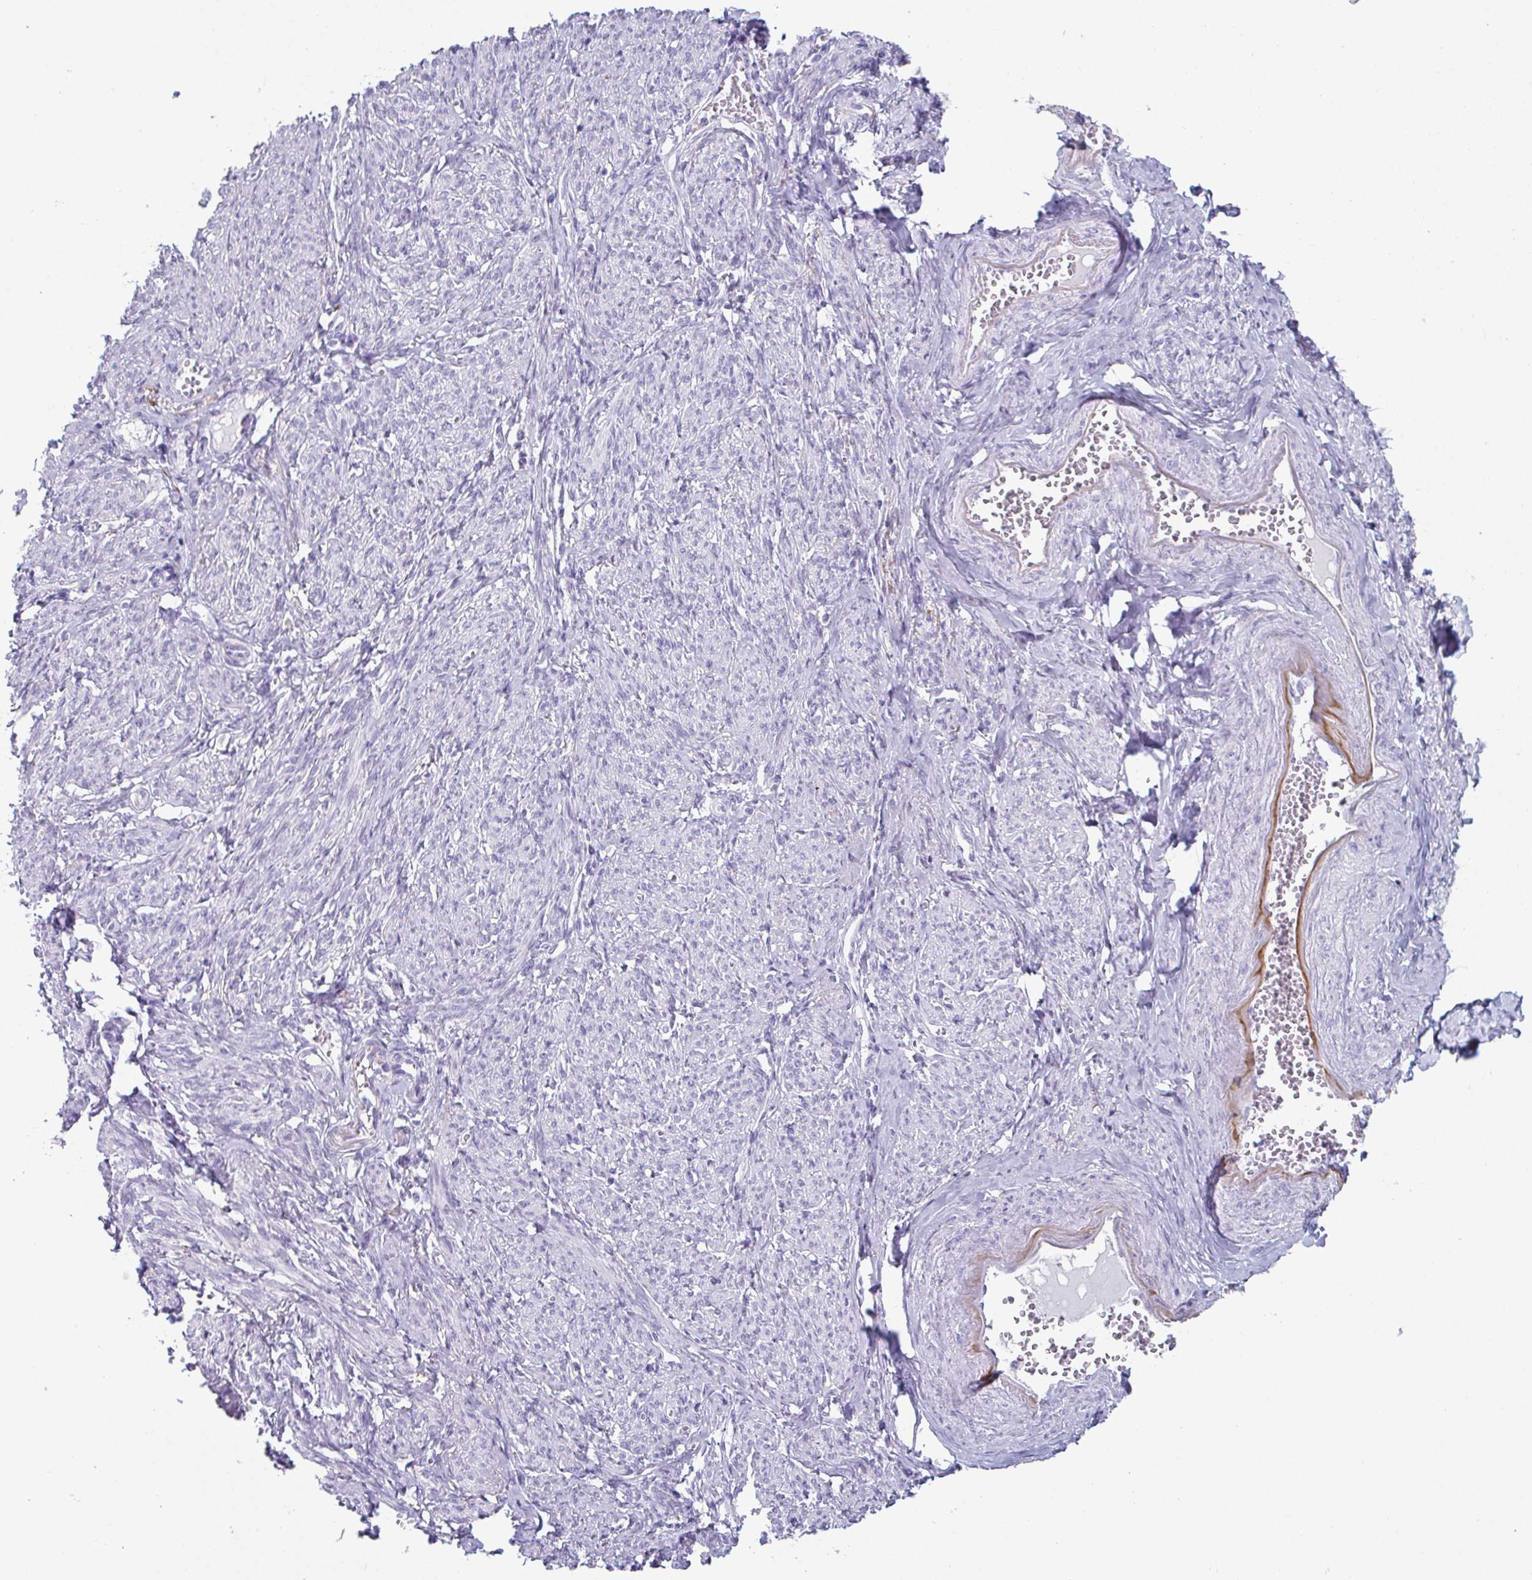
{"staining": {"intensity": "negative", "quantity": "none", "location": "none"}, "tissue": "smooth muscle", "cell_type": "Smooth muscle cells", "image_type": "normal", "snomed": [{"axis": "morphology", "description": "Normal tissue, NOS"}, {"axis": "topography", "description": "Smooth muscle"}], "caption": "Micrograph shows no protein staining in smooth muscle cells of unremarkable smooth muscle. (DAB IHC visualized using brightfield microscopy, high magnification).", "gene": "CREG2", "patient": {"sex": "female", "age": 65}}